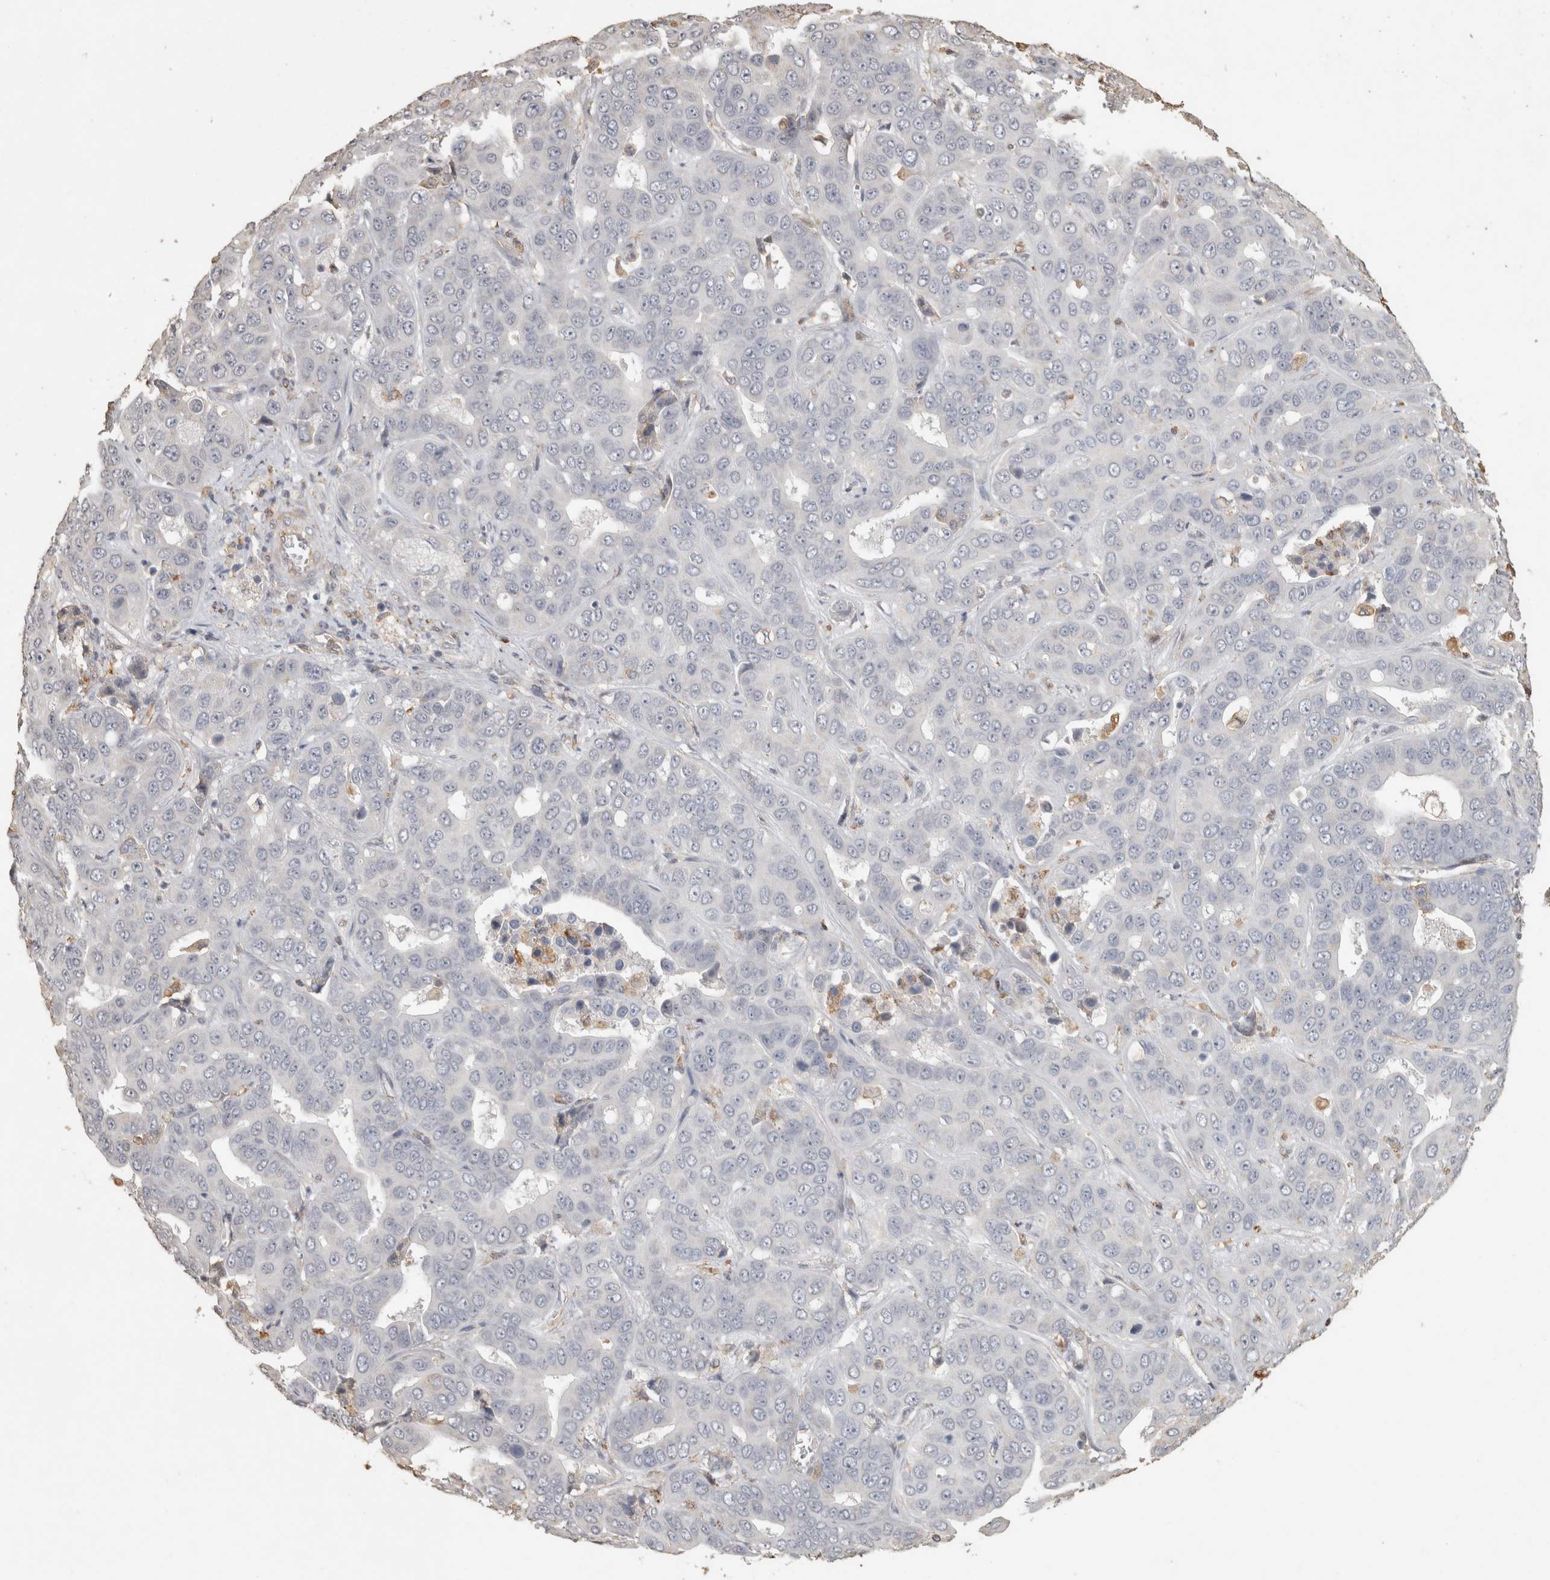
{"staining": {"intensity": "negative", "quantity": "none", "location": "none"}, "tissue": "liver cancer", "cell_type": "Tumor cells", "image_type": "cancer", "snomed": [{"axis": "morphology", "description": "Cholangiocarcinoma"}, {"axis": "topography", "description": "Liver"}], "caption": "DAB immunohistochemical staining of human liver cancer (cholangiocarcinoma) reveals no significant expression in tumor cells. Nuclei are stained in blue.", "gene": "REPS2", "patient": {"sex": "female", "age": 52}}